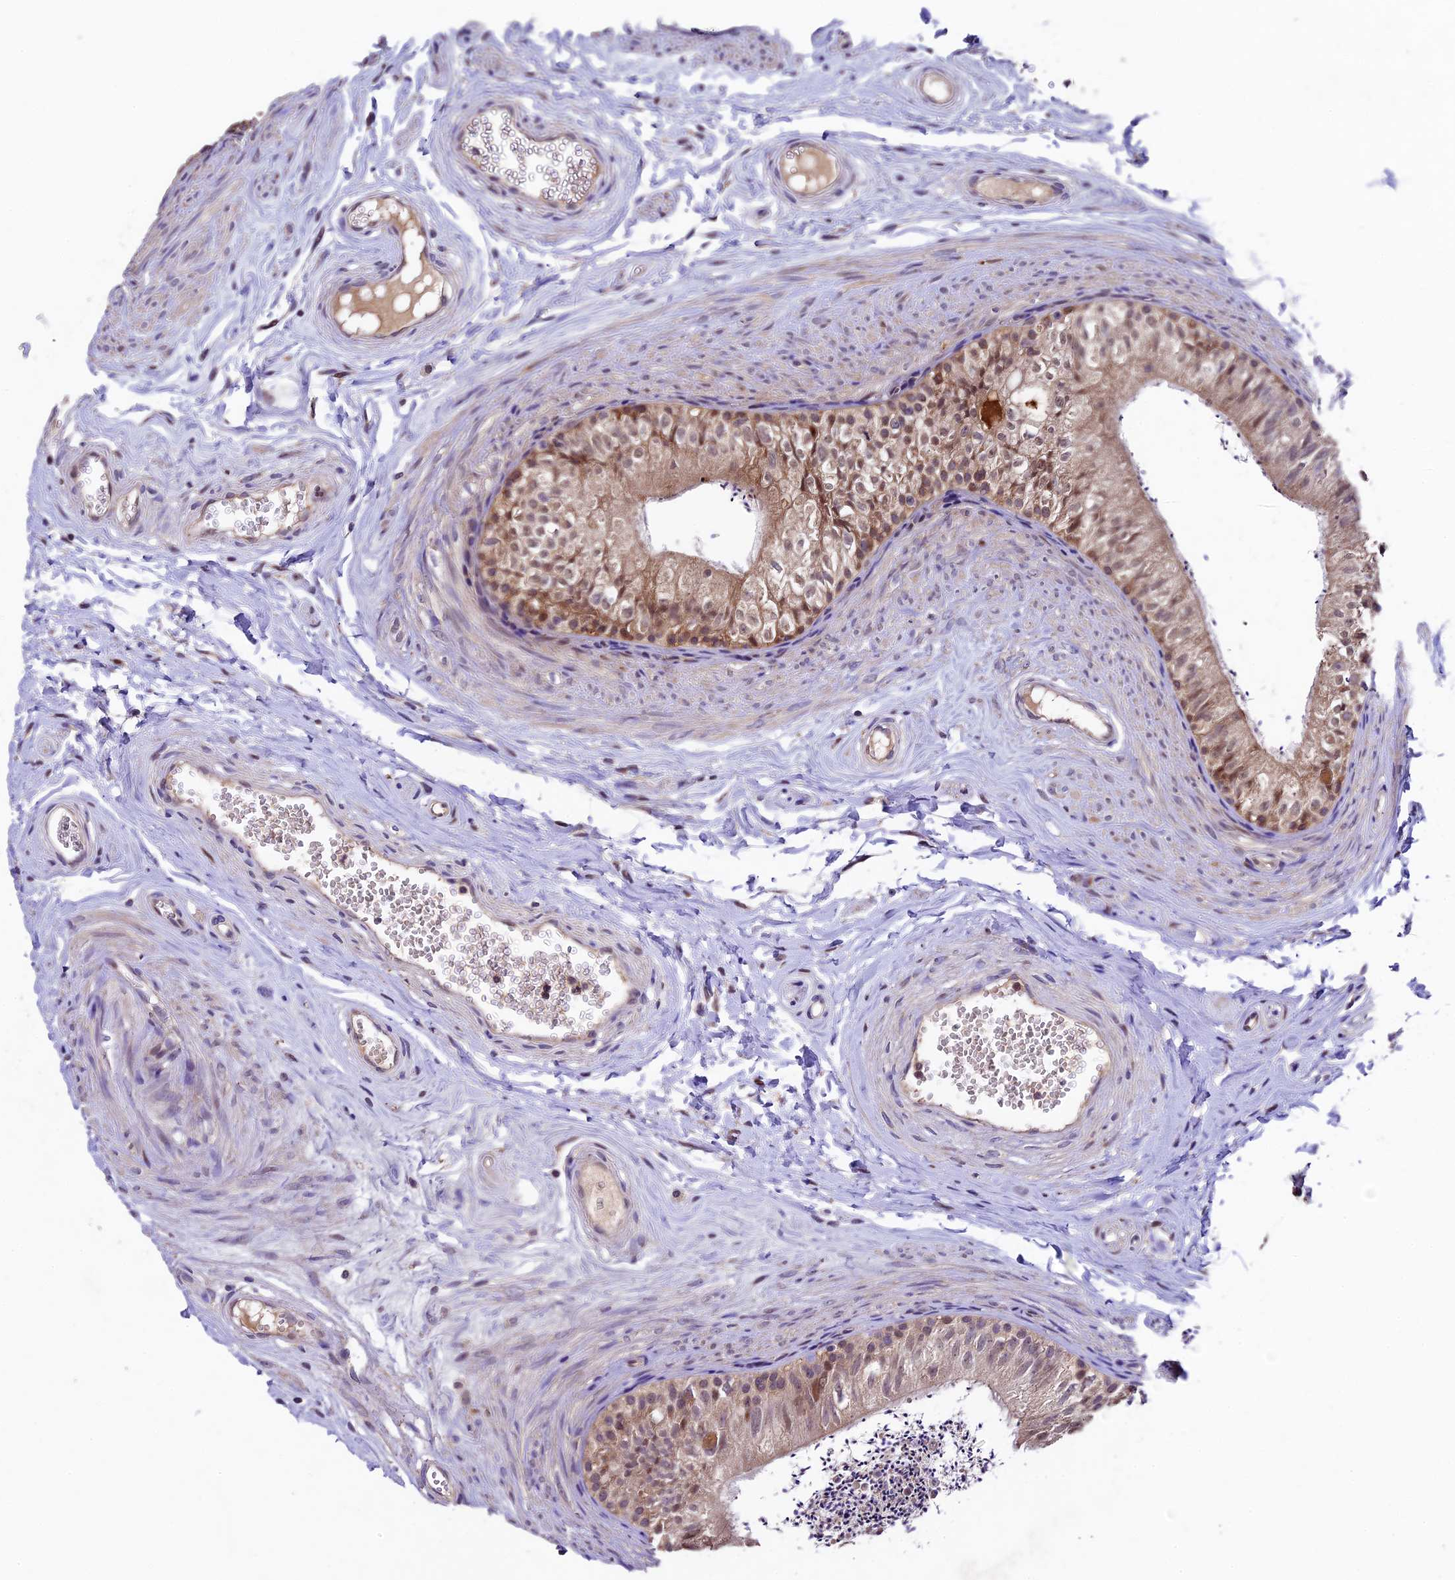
{"staining": {"intensity": "moderate", "quantity": "25%-75%", "location": "cytoplasmic/membranous,nuclear"}, "tissue": "epididymis", "cell_type": "Glandular cells", "image_type": "normal", "snomed": [{"axis": "morphology", "description": "Normal tissue, NOS"}, {"axis": "topography", "description": "Epididymis"}], "caption": "Brown immunohistochemical staining in benign human epididymis shows moderate cytoplasmic/membranous,nuclear expression in approximately 25%-75% of glandular cells. Using DAB (3,3'-diaminobenzidine) (brown) and hematoxylin (blue) stains, captured at high magnification using brightfield microscopy.", "gene": "SBNO2", "patient": {"sex": "male", "age": 56}}